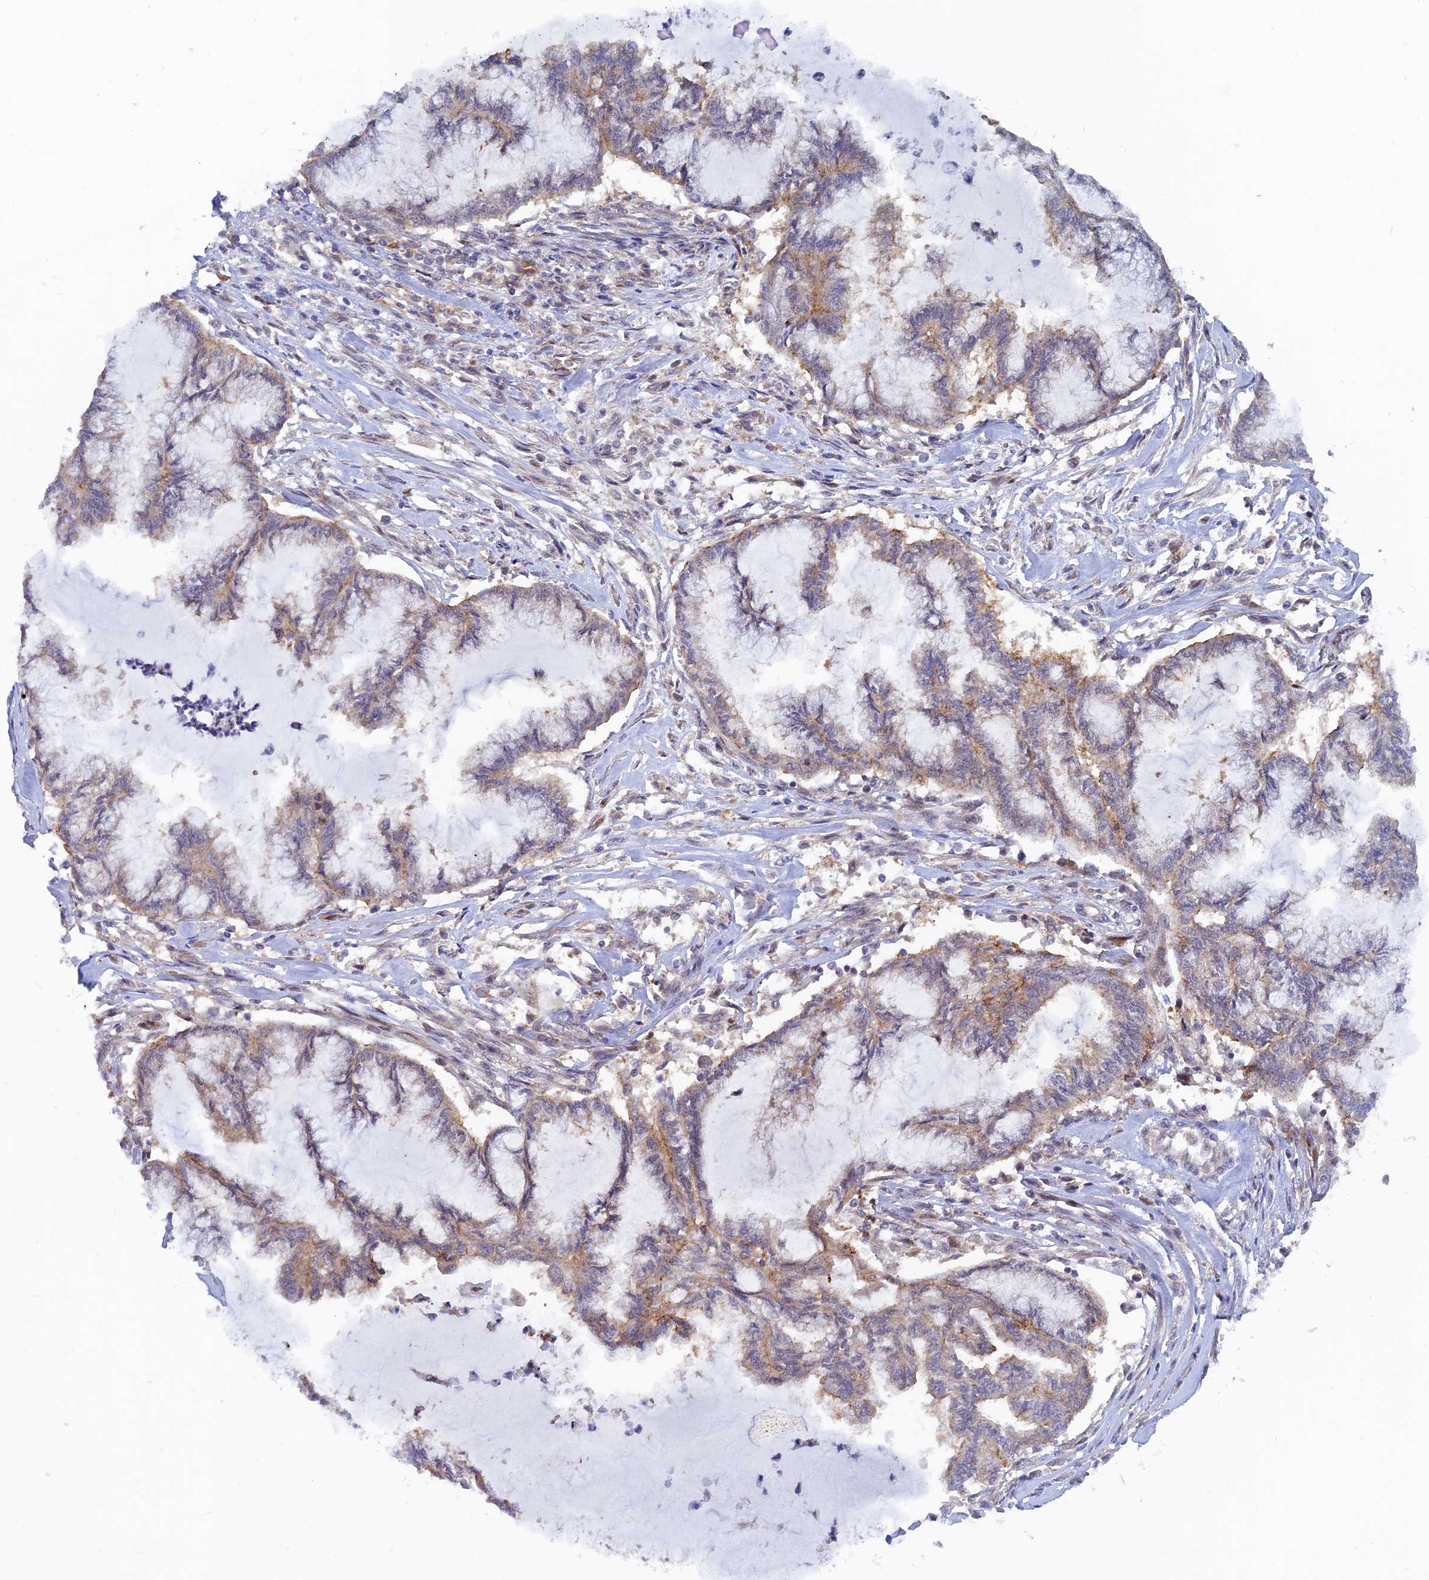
{"staining": {"intensity": "weak", "quantity": "<25%", "location": "cytoplasmic/membranous"}, "tissue": "endometrial cancer", "cell_type": "Tumor cells", "image_type": "cancer", "snomed": [{"axis": "morphology", "description": "Adenocarcinoma, NOS"}, {"axis": "topography", "description": "Endometrium"}], "caption": "Human endometrial cancer (adenocarcinoma) stained for a protein using immunohistochemistry (IHC) exhibits no staining in tumor cells.", "gene": "DNAJC16", "patient": {"sex": "female", "age": 86}}